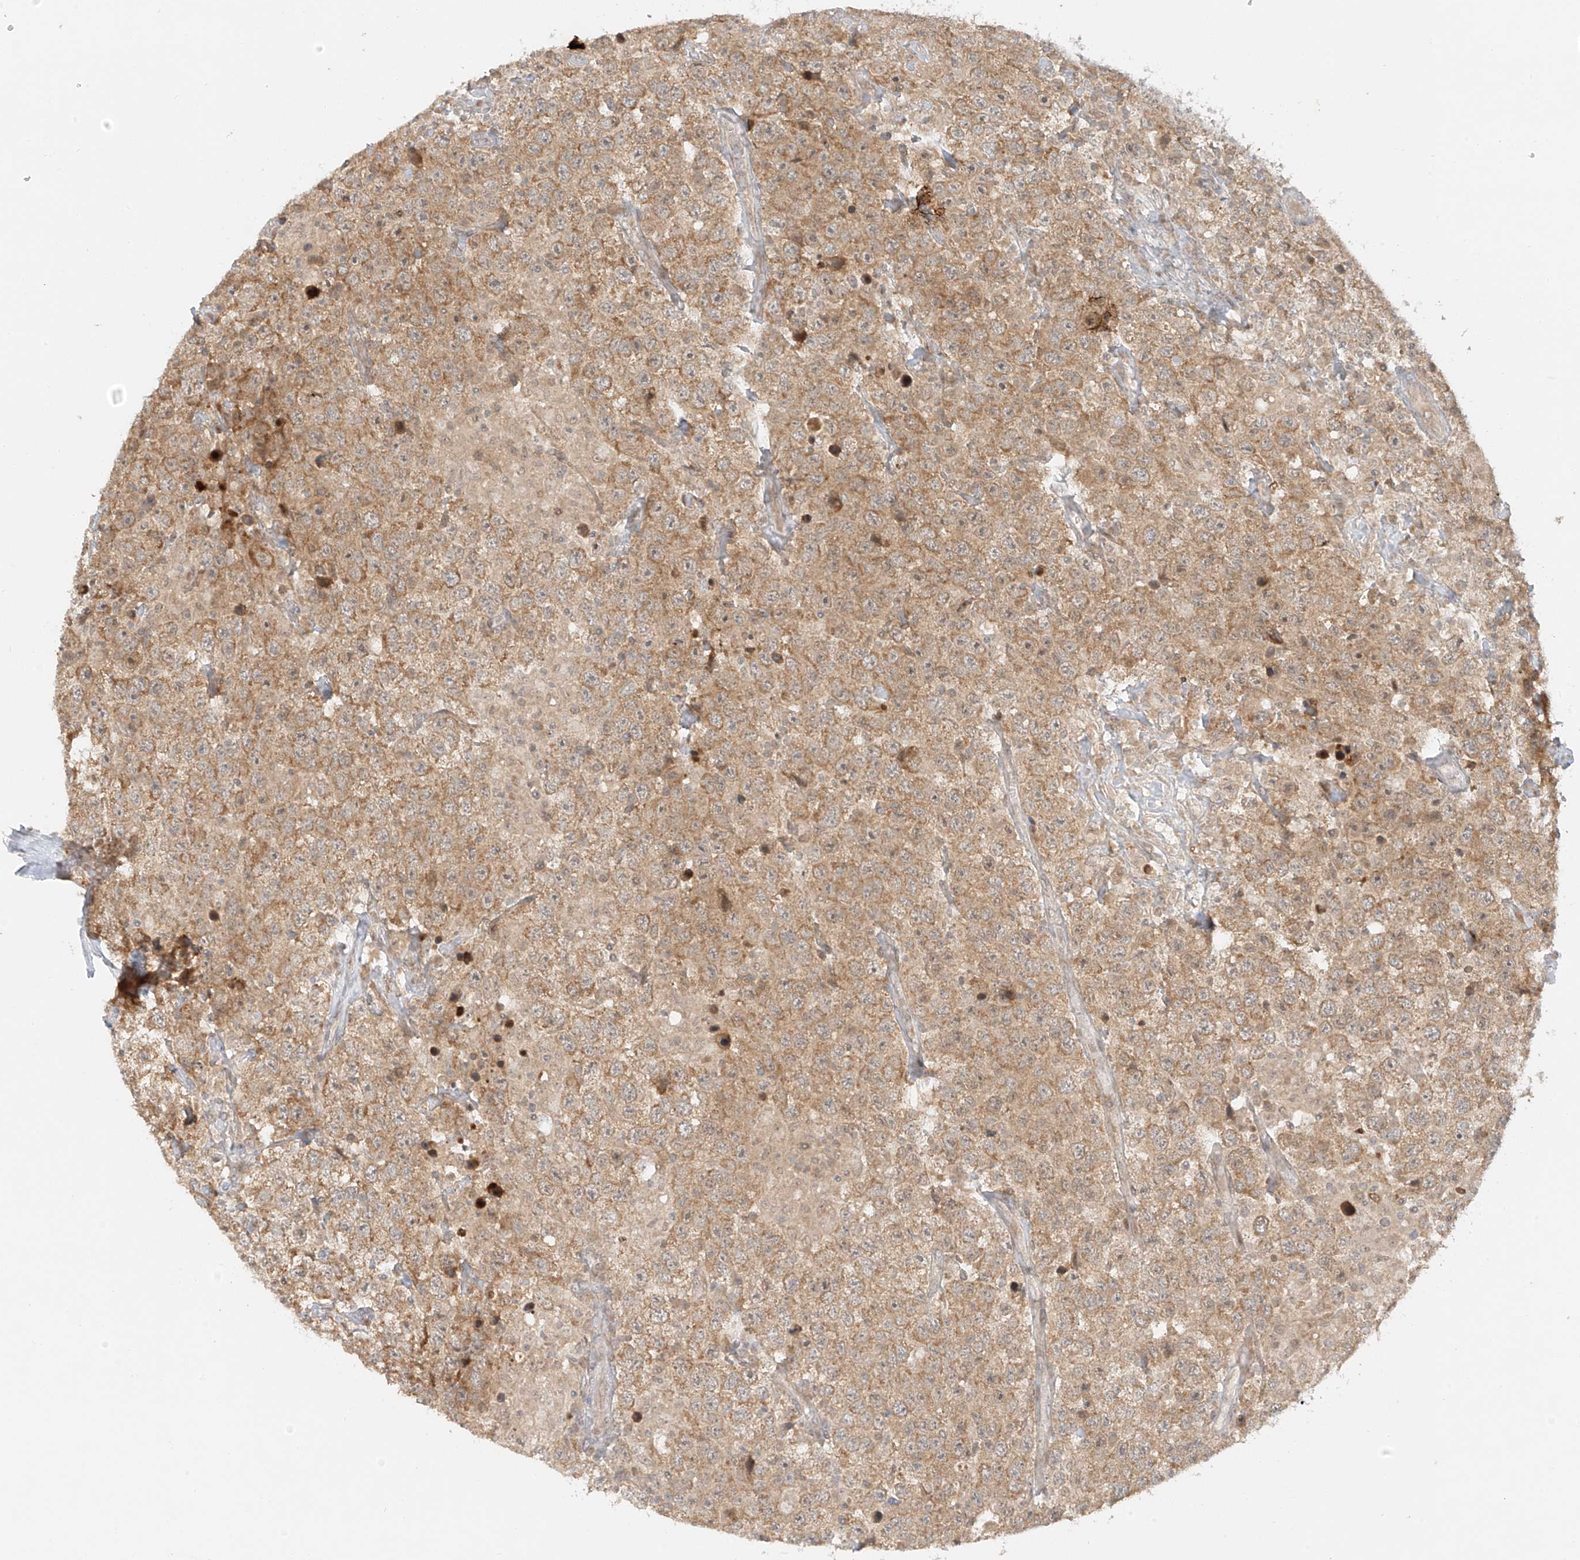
{"staining": {"intensity": "moderate", "quantity": ">75%", "location": "cytoplasmic/membranous"}, "tissue": "testis cancer", "cell_type": "Tumor cells", "image_type": "cancer", "snomed": [{"axis": "morphology", "description": "Seminoma, NOS"}, {"axis": "topography", "description": "Testis"}], "caption": "Testis cancer tissue exhibits moderate cytoplasmic/membranous expression in about >75% of tumor cells", "gene": "MIPEP", "patient": {"sex": "male", "age": 41}}